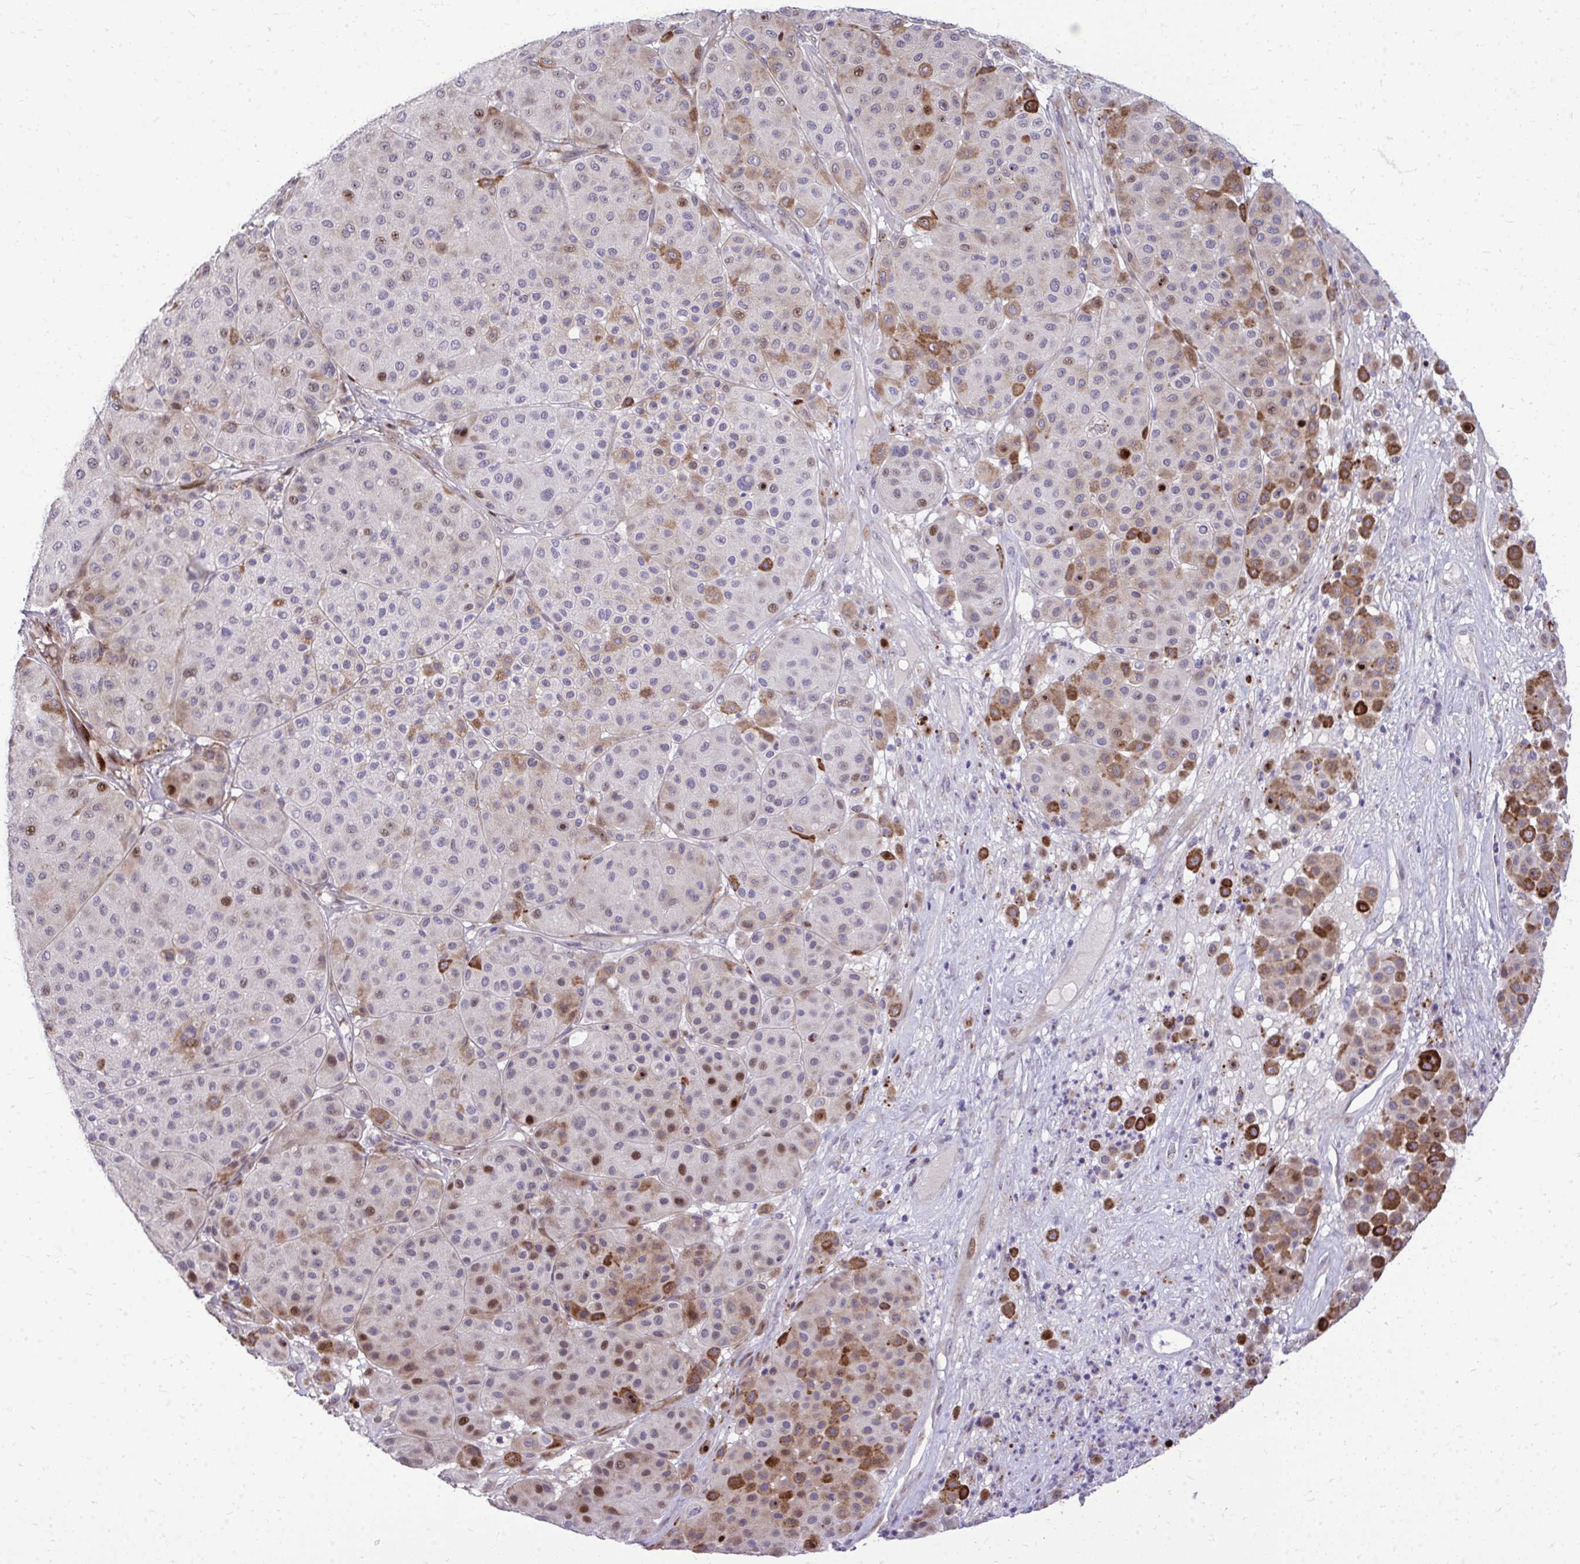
{"staining": {"intensity": "moderate", "quantity": "25%-75%", "location": "cytoplasmic/membranous,nuclear"}, "tissue": "melanoma", "cell_type": "Tumor cells", "image_type": "cancer", "snomed": [{"axis": "morphology", "description": "Malignant melanoma, Metastatic site"}, {"axis": "topography", "description": "Smooth muscle"}], "caption": "Tumor cells demonstrate medium levels of moderate cytoplasmic/membranous and nuclear positivity in about 25%-75% of cells in malignant melanoma (metastatic site).", "gene": "DLX4", "patient": {"sex": "male", "age": 41}}